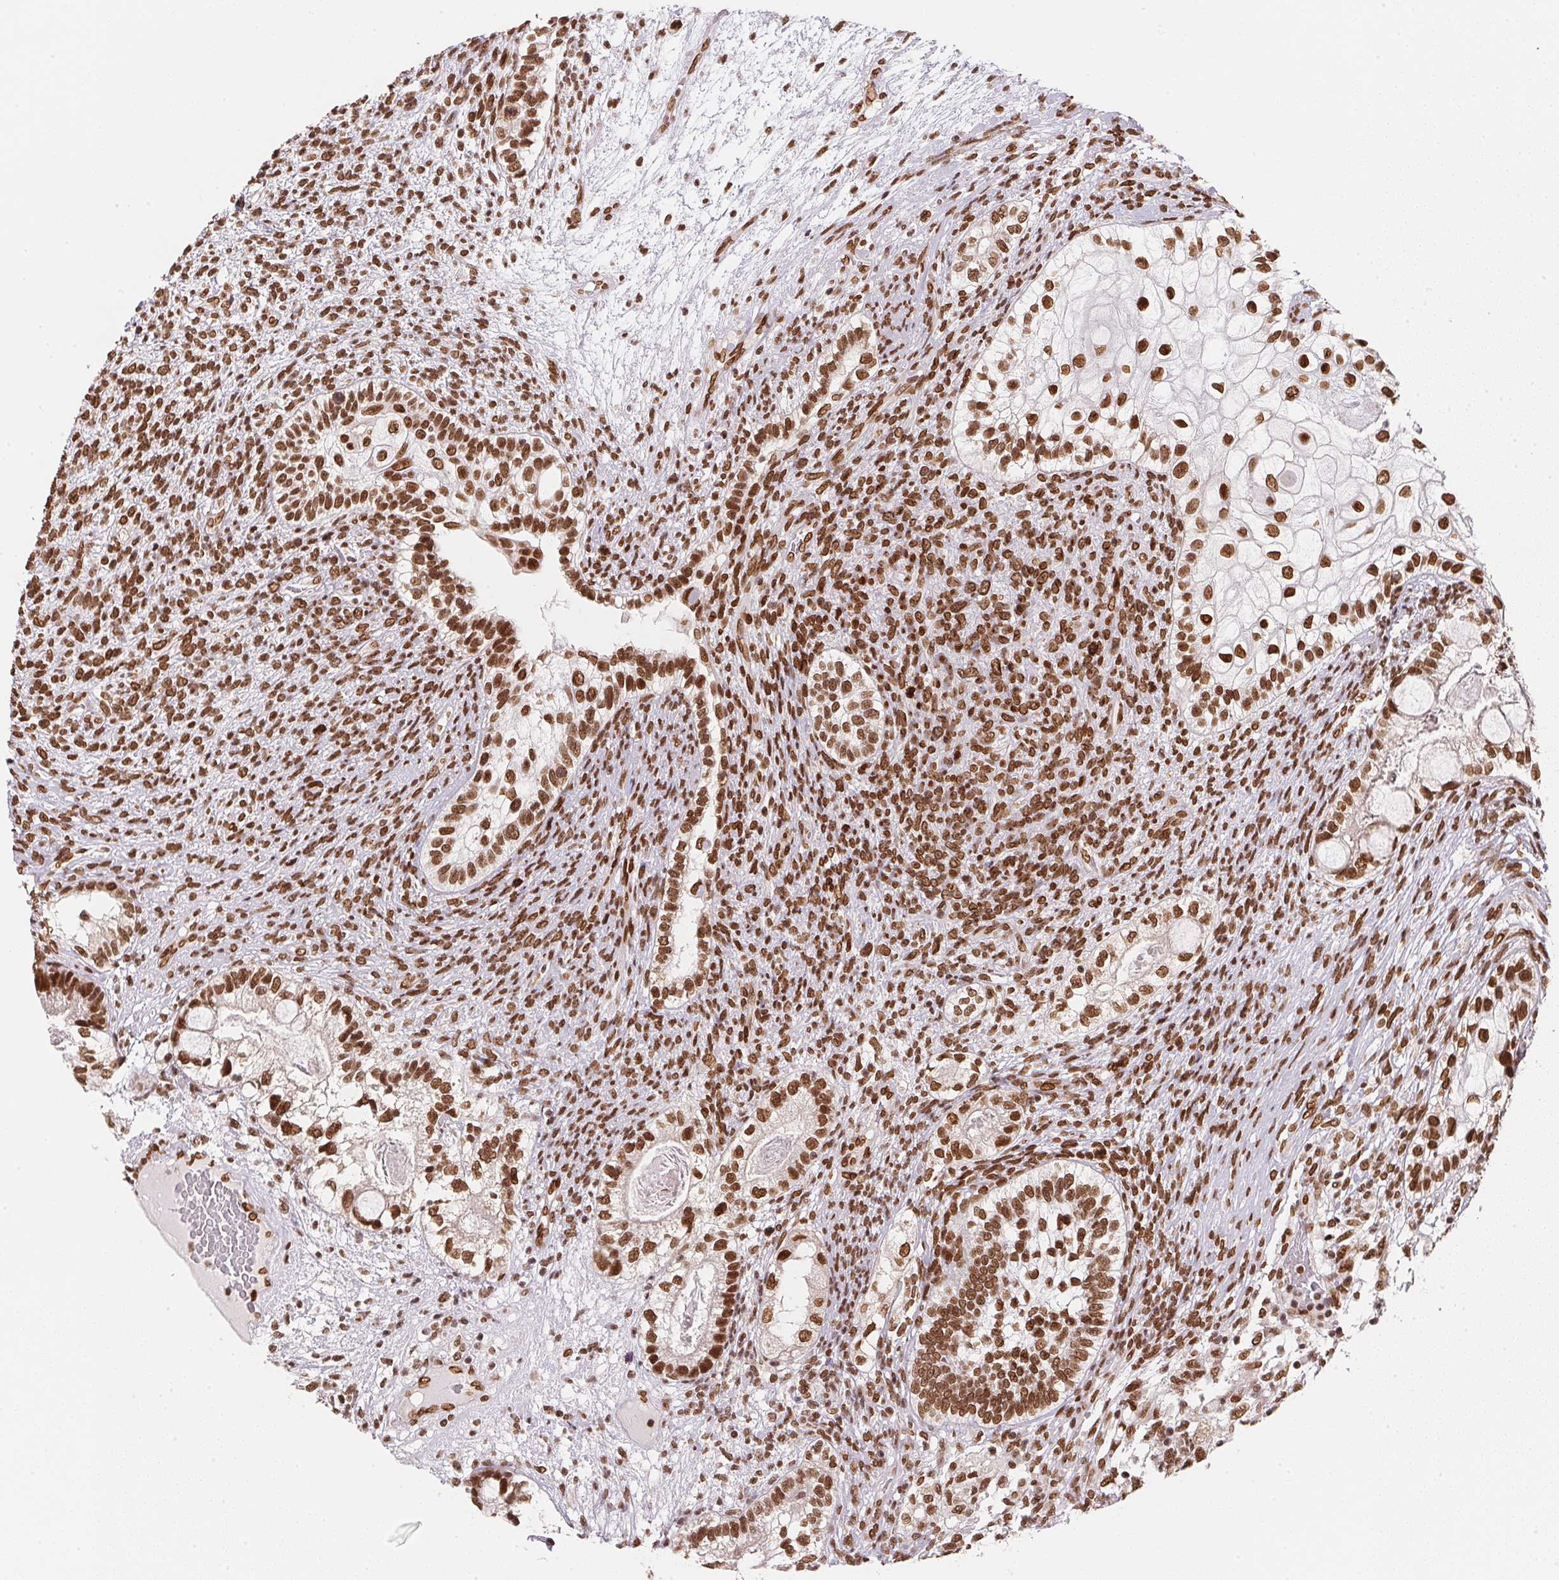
{"staining": {"intensity": "strong", "quantity": ">75%", "location": "nuclear"}, "tissue": "testis cancer", "cell_type": "Tumor cells", "image_type": "cancer", "snomed": [{"axis": "morphology", "description": "Seminoma, NOS"}, {"axis": "morphology", "description": "Carcinoma, Embryonal, NOS"}, {"axis": "topography", "description": "Testis"}], "caption": "Immunohistochemistry micrograph of human seminoma (testis) stained for a protein (brown), which displays high levels of strong nuclear expression in approximately >75% of tumor cells.", "gene": "SAP30BP", "patient": {"sex": "male", "age": 41}}